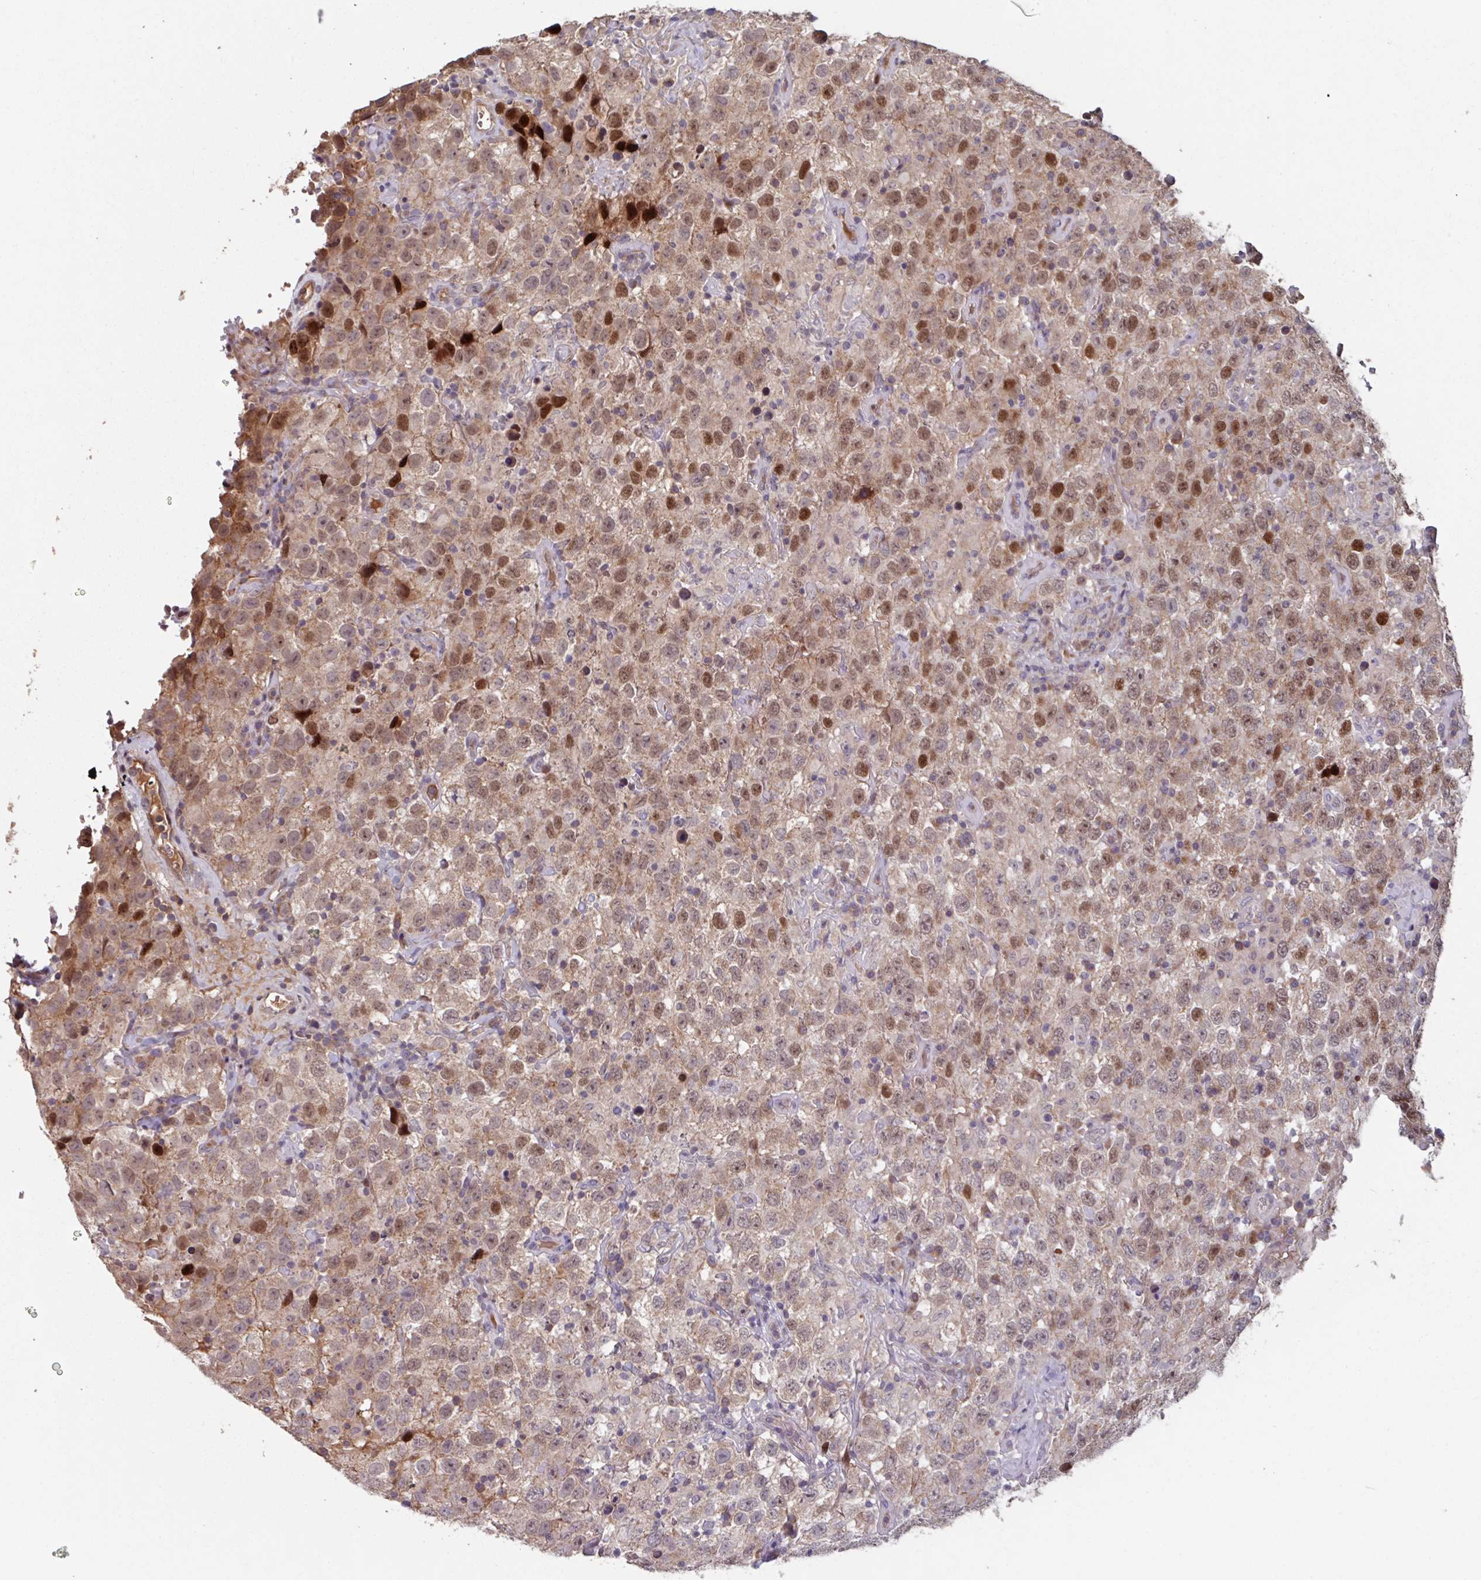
{"staining": {"intensity": "moderate", "quantity": ">75%", "location": "nuclear"}, "tissue": "testis cancer", "cell_type": "Tumor cells", "image_type": "cancer", "snomed": [{"axis": "morphology", "description": "Seminoma, NOS"}, {"axis": "topography", "description": "Testis"}], "caption": "Testis cancer stained with a brown dye exhibits moderate nuclear positive staining in about >75% of tumor cells.", "gene": "TMEM88", "patient": {"sex": "male", "age": 41}}